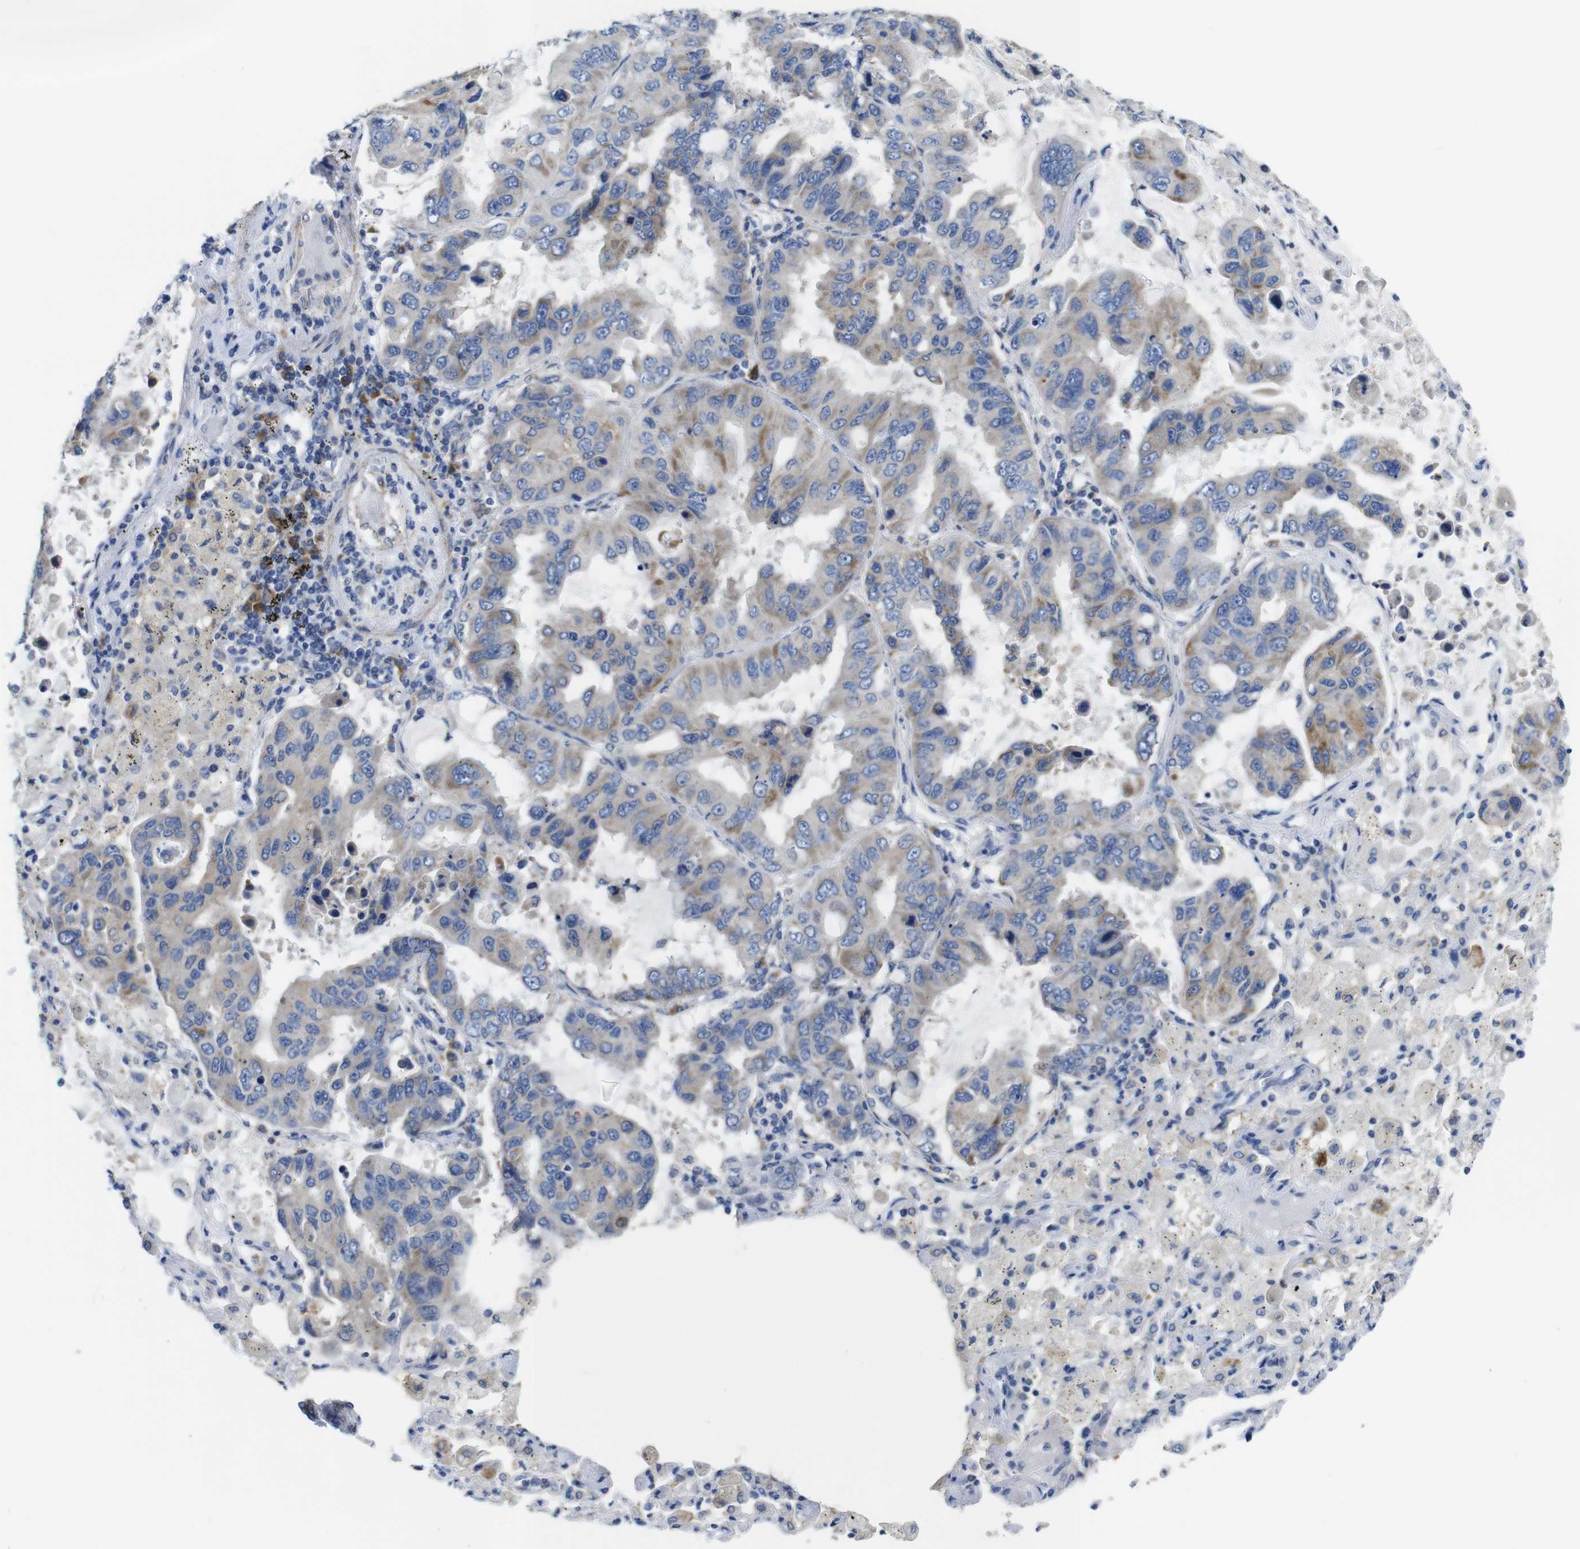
{"staining": {"intensity": "moderate", "quantity": "<25%", "location": "cytoplasmic/membranous"}, "tissue": "lung cancer", "cell_type": "Tumor cells", "image_type": "cancer", "snomed": [{"axis": "morphology", "description": "Adenocarcinoma, NOS"}, {"axis": "topography", "description": "Lung"}], "caption": "Lung cancer tissue shows moderate cytoplasmic/membranous positivity in approximately <25% of tumor cells, visualized by immunohistochemistry.", "gene": "DDRGK1", "patient": {"sex": "male", "age": 64}}